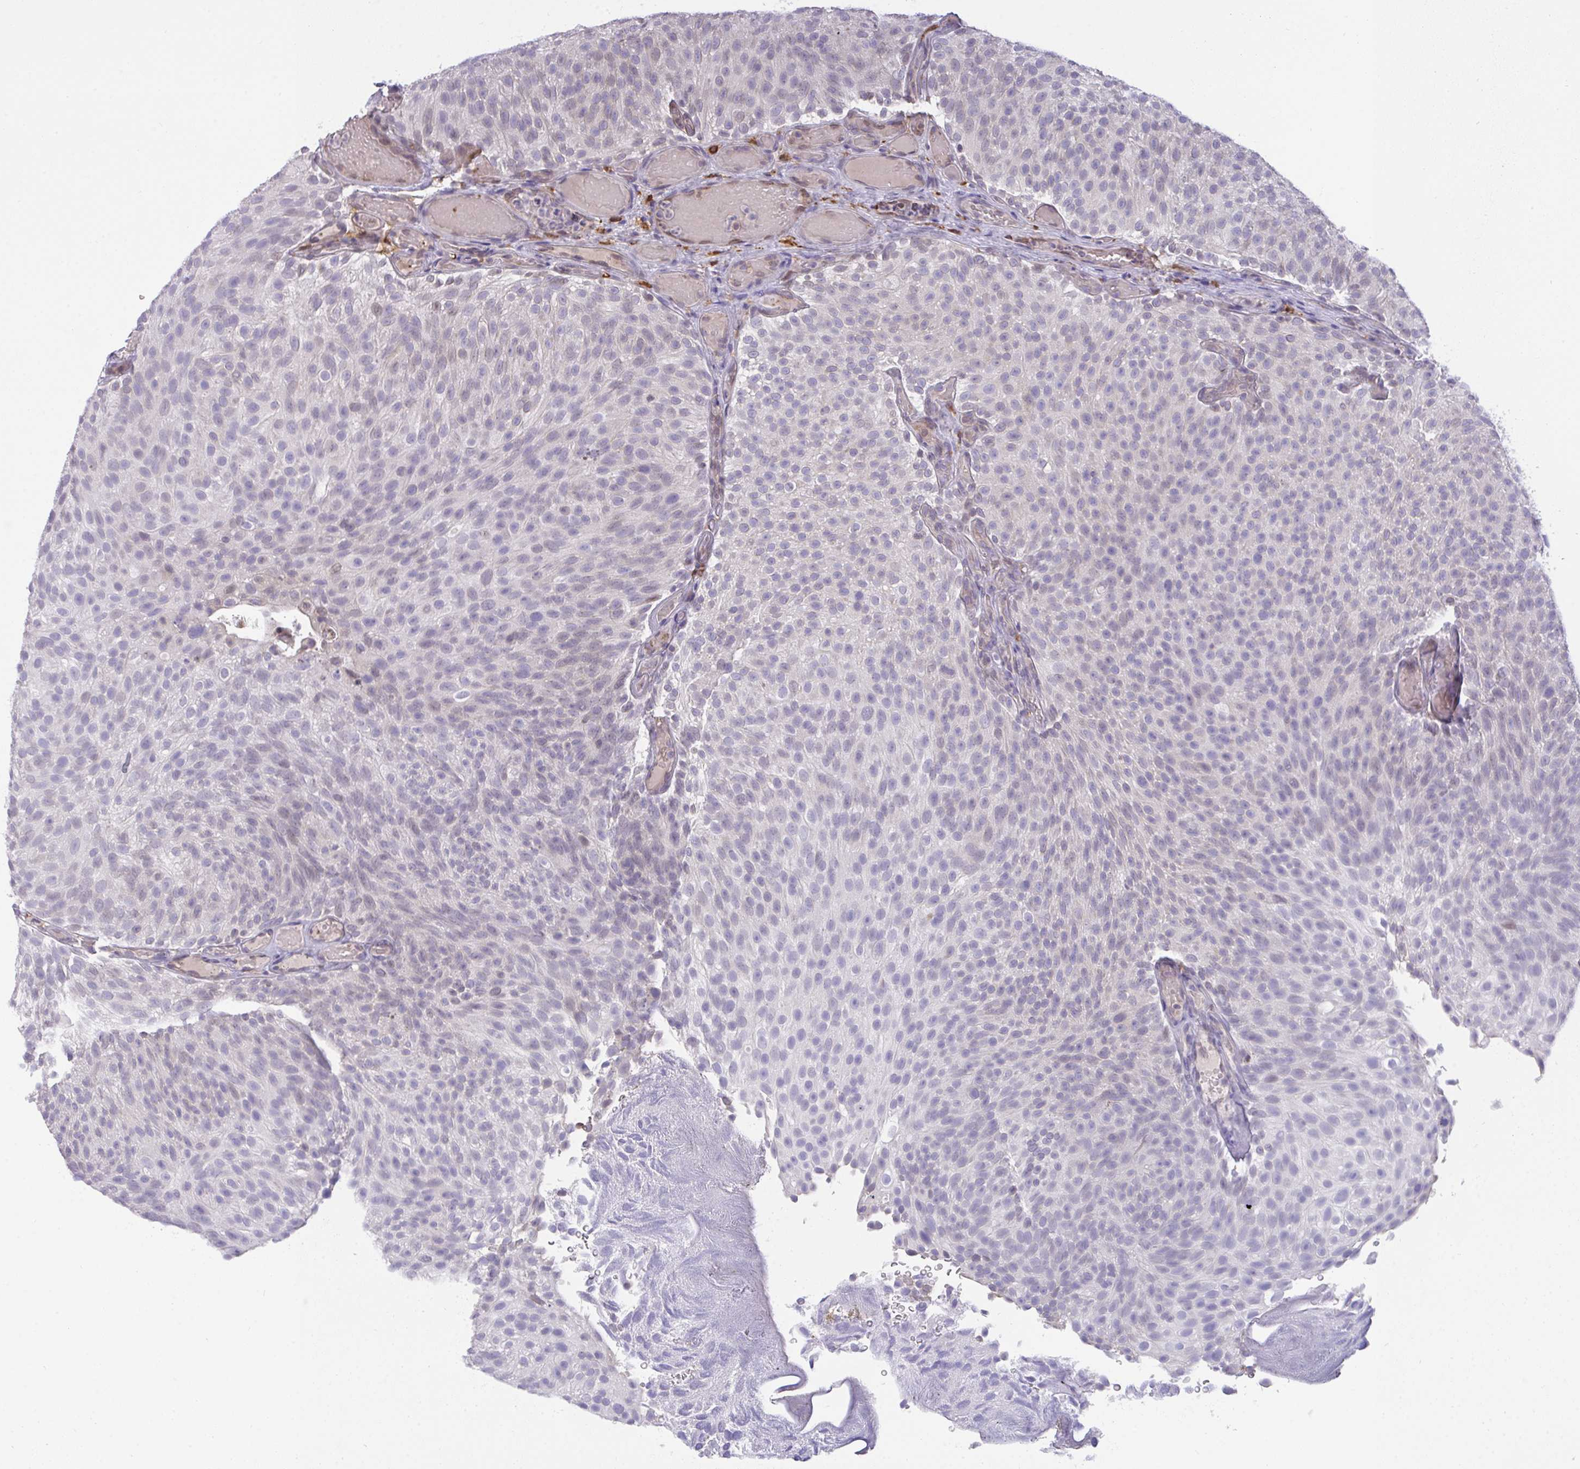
{"staining": {"intensity": "negative", "quantity": "none", "location": "none"}, "tissue": "urothelial cancer", "cell_type": "Tumor cells", "image_type": "cancer", "snomed": [{"axis": "morphology", "description": "Urothelial carcinoma, Low grade"}, {"axis": "topography", "description": "Urinary bladder"}], "caption": "This is a micrograph of immunohistochemistry staining of urothelial cancer, which shows no staining in tumor cells.", "gene": "SEMA6B", "patient": {"sex": "male", "age": 78}}